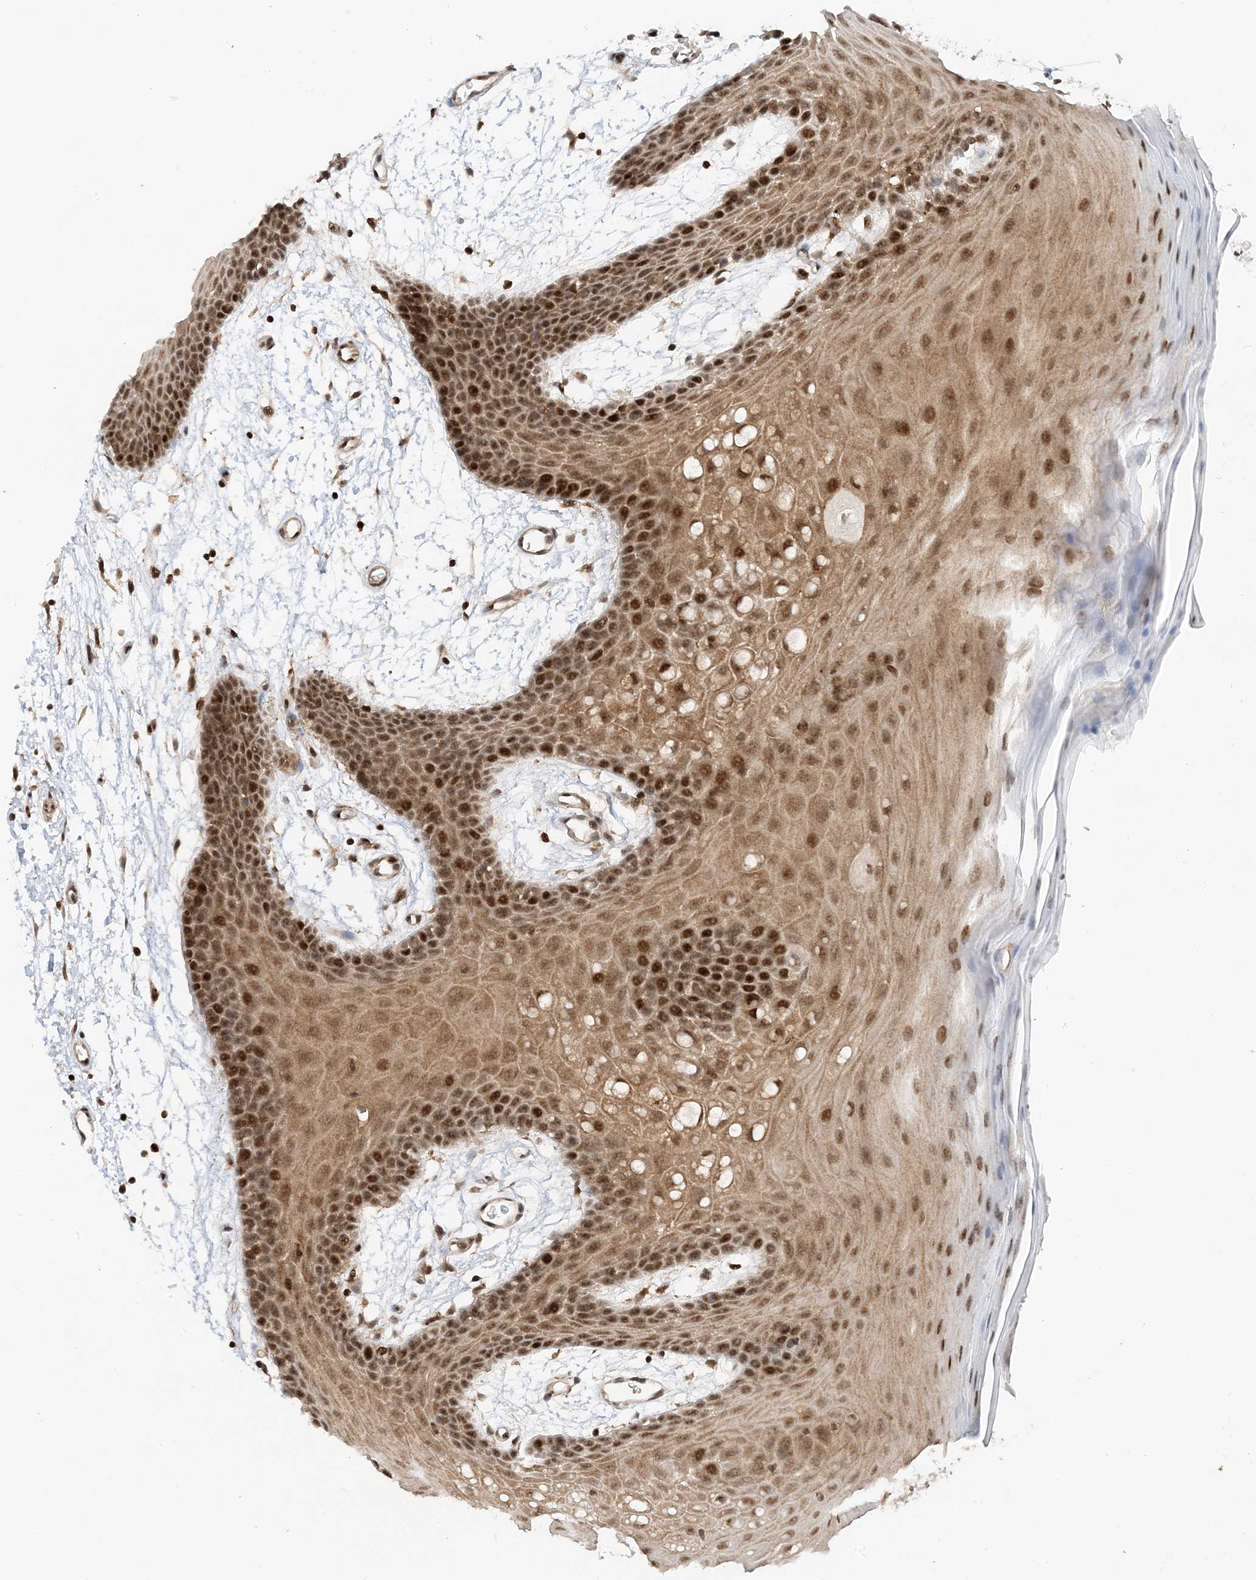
{"staining": {"intensity": "moderate", "quantity": ">75%", "location": "cytoplasmic/membranous,nuclear"}, "tissue": "oral mucosa", "cell_type": "Squamous epithelial cells", "image_type": "normal", "snomed": [{"axis": "morphology", "description": "Normal tissue, NOS"}, {"axis": "topography", "description": "Skeletal muscle"}, {"axis": "topography", "description": "Oral tissue"}, {"axis": "topography", "description": "Salivary gland"}, {"axis": "topography", "description": "Peripheral nerve tissue"}], "caption": "An image of oral mucosa stained for a protein exhibits moderate cytoplasmic/membranous,nuclear brown staining in squamous epithelial cells.", "gene": "TATDN3", "patient": {"sex": "male", "age": 54}}